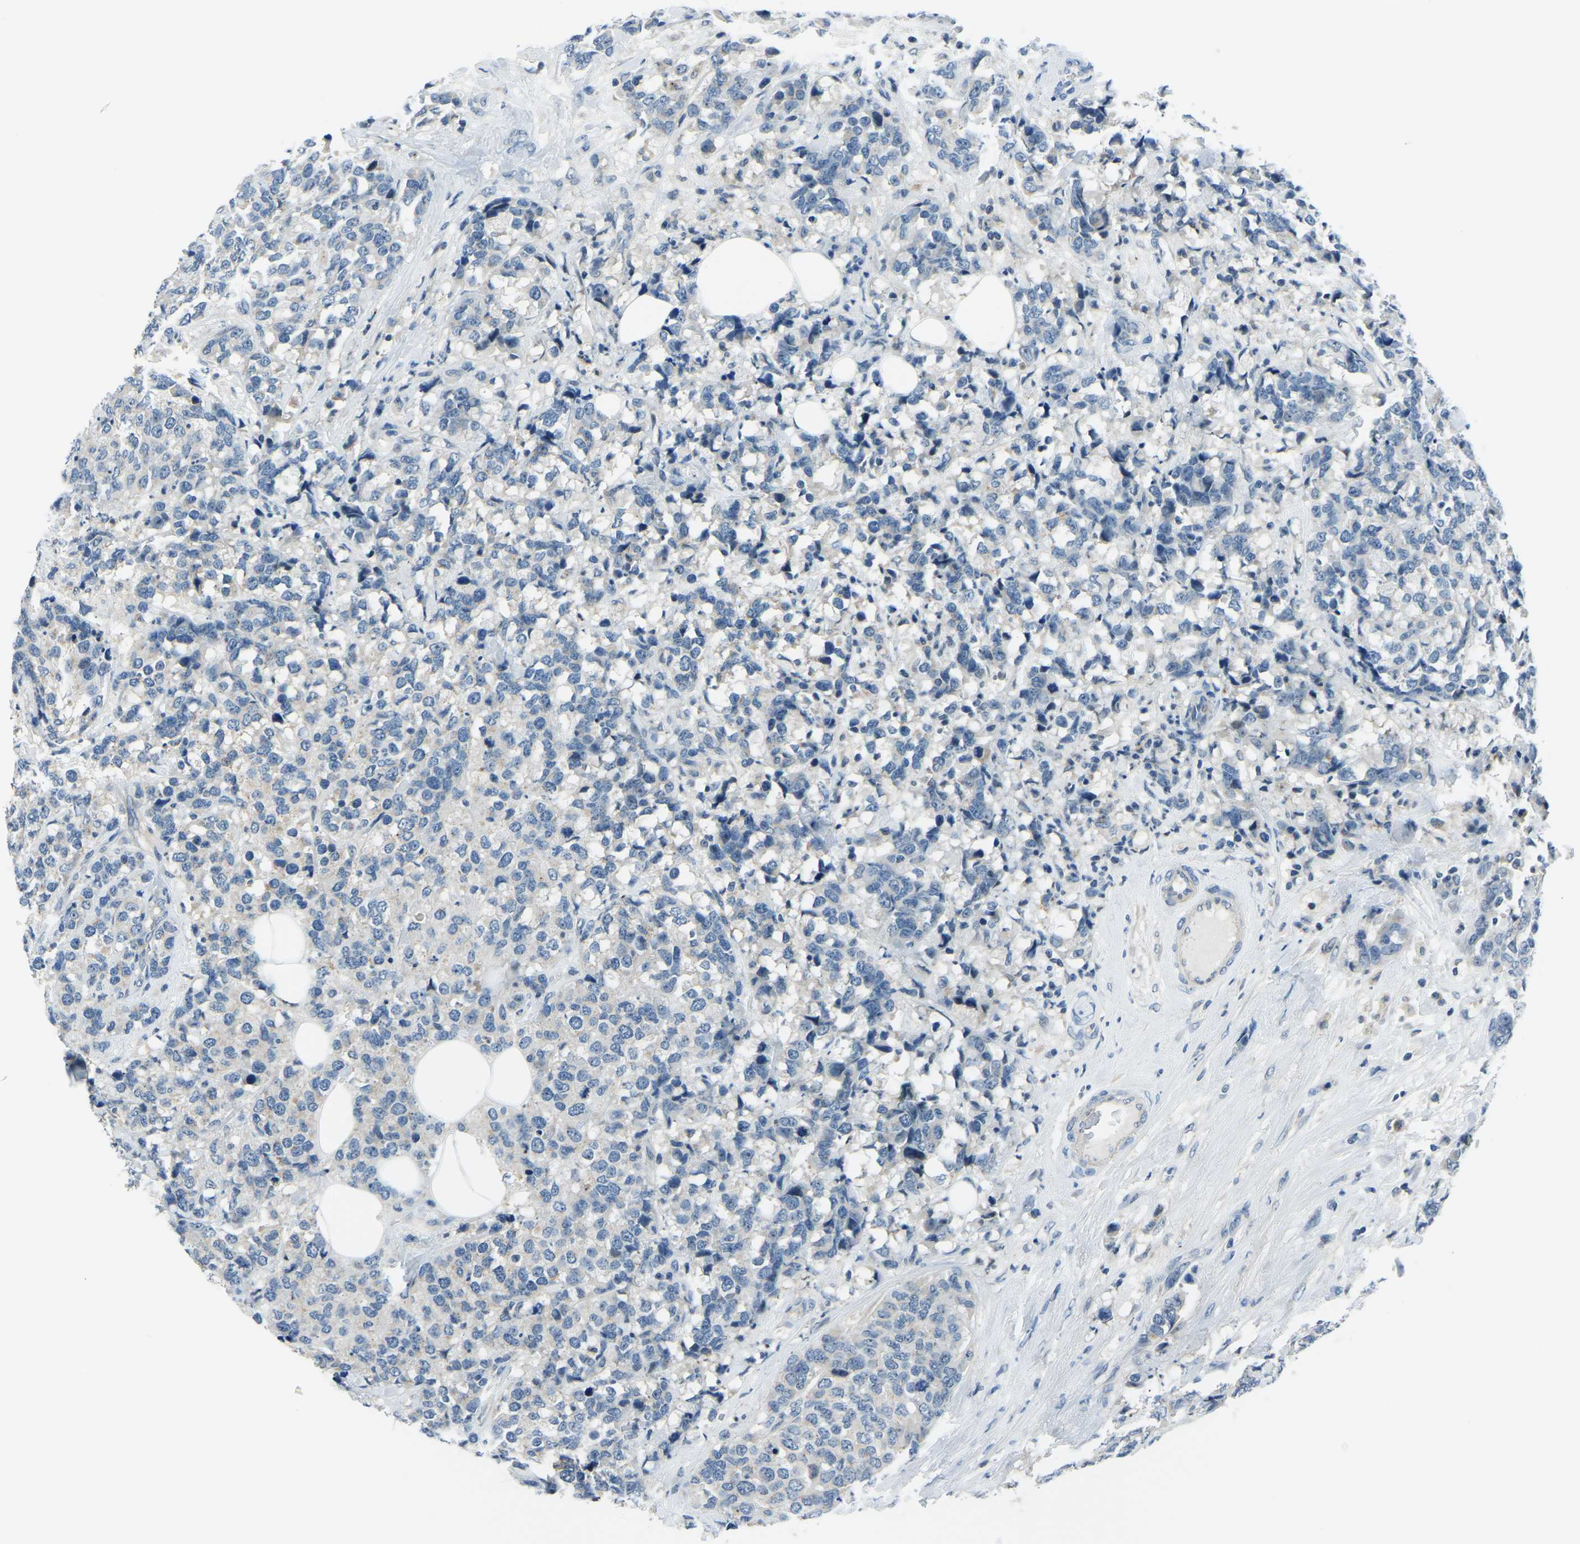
{"staining": {"intensity": "negative", "quantity": "none", "location": "none"}, "tissue": "breast cancer", "cell_type": "Tumor cells", "image_type": "cancer", "snomed": [{"axis": "morphology", "description": "Lobular carcinoma"}, {"axis": "topography", "description": "Breast"}], "caption": "Tumor cells are negative for brown protein staining in lobular carcinoma (breast).", "gene": "RRP1", "patient": {"sex": "female", "age": 59}}